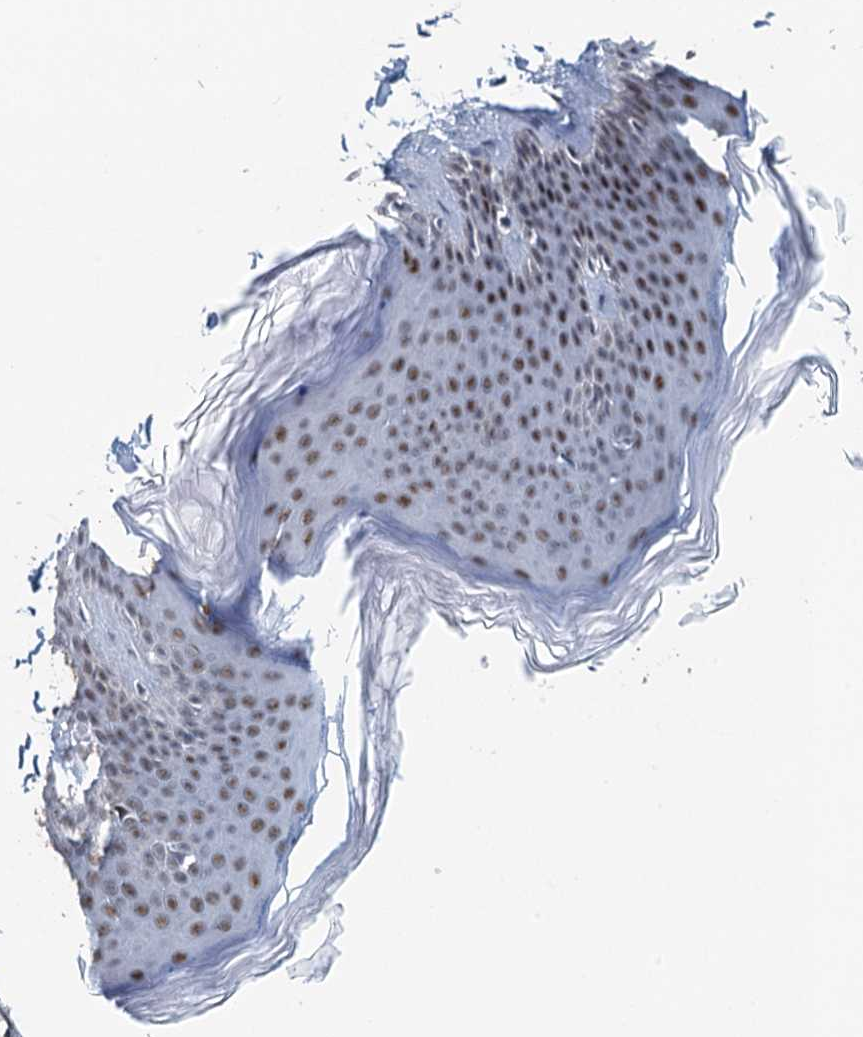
{"staining": {"intensity": "weak", "quantity": ">75%", "location": "nuclear"}, "tissue": "skin", "cell_type": "Fibroblasts", "image_type": "normal", "snomed": [{"axis": "morphology", "description": "Normal tissue, NOS"}, {"axis": "topography", "description": "Skin"}], "caption": "Fibroblasts reveal low levels of weak nuclear positivity in about >75% of cells in unremarkable skin.", "gene": "TTLL9", "patient": {"sex": "female", "age": 27}}